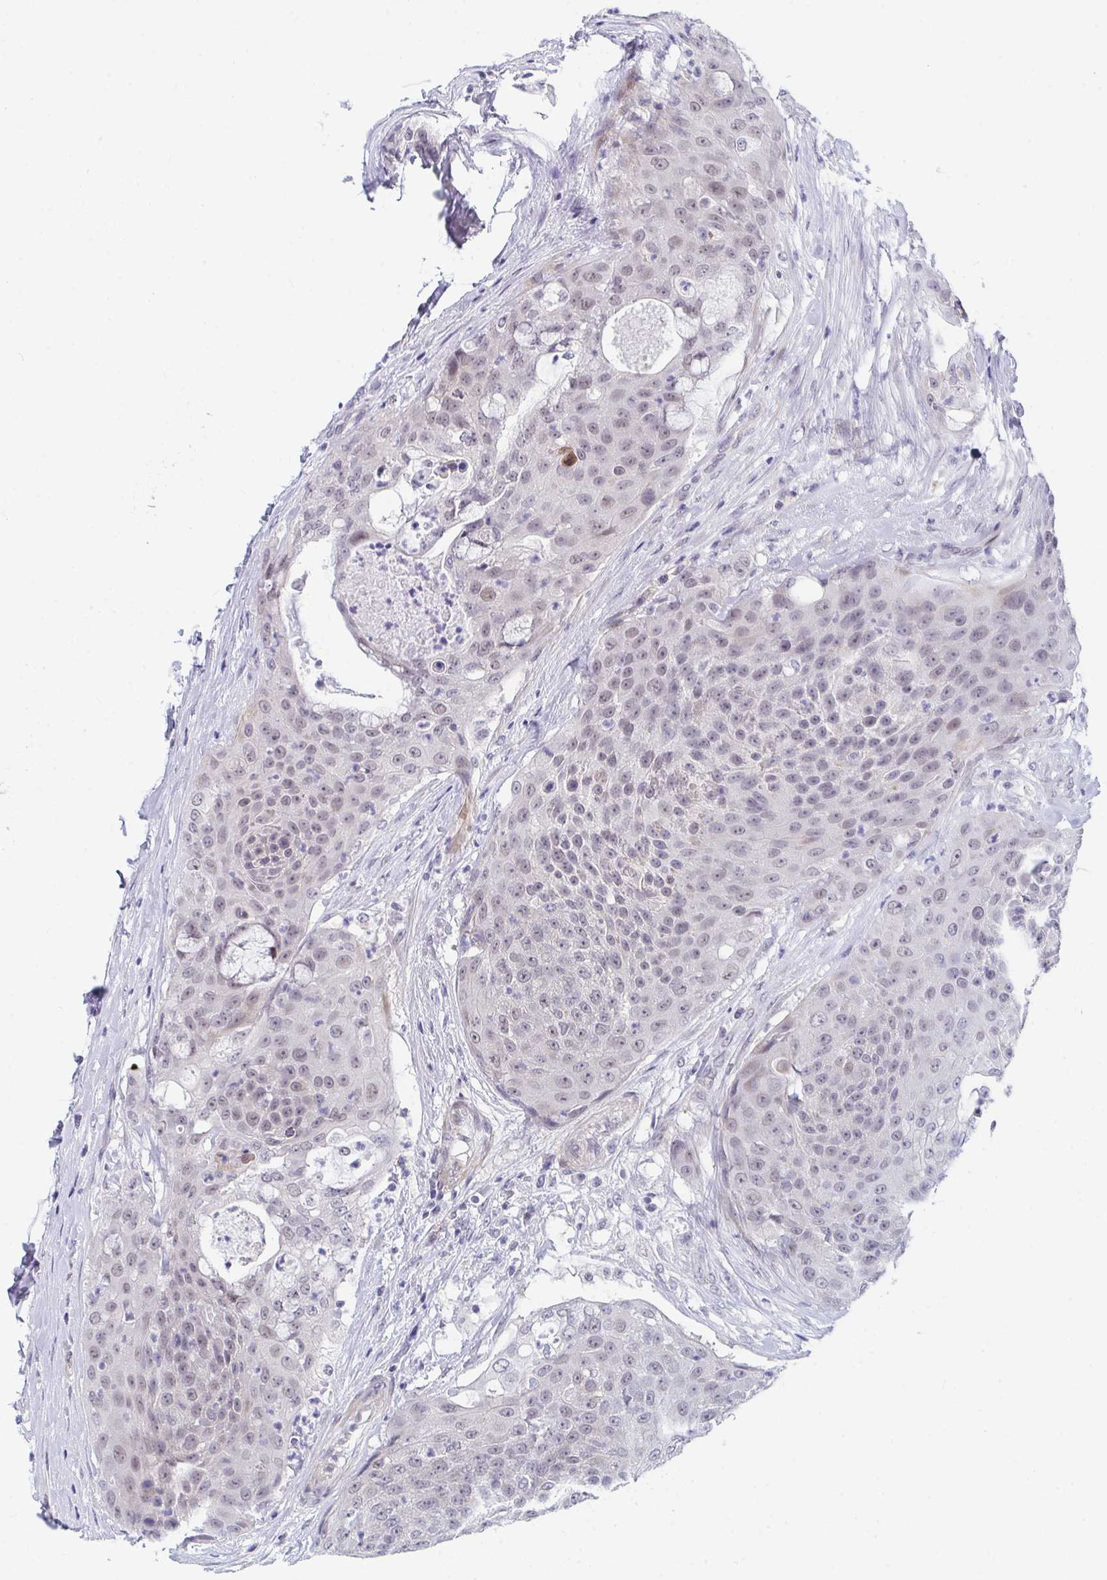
{"staining": {"intensity": "weak", "quantity": ">75%", "location": "nuclear"}, "tissue": "urothelial cancer", "cell_type": "Tumor cells", "image_type": "cancer", "snomed": [{"axis": "morphology", "description": "Urothelial carcinoma, High grade"}, {"axis": "topography", "description": "Urinary bladder"}], "caption": "DAB (3,3'-diaminobenzidine) immunohistochemical staining of human urothelial cancer displays weak nuclear protein positivity in approximately >75% of tumor cells.", "gene": "DAOA", "patient": {"sex": "female", "age": 63}}